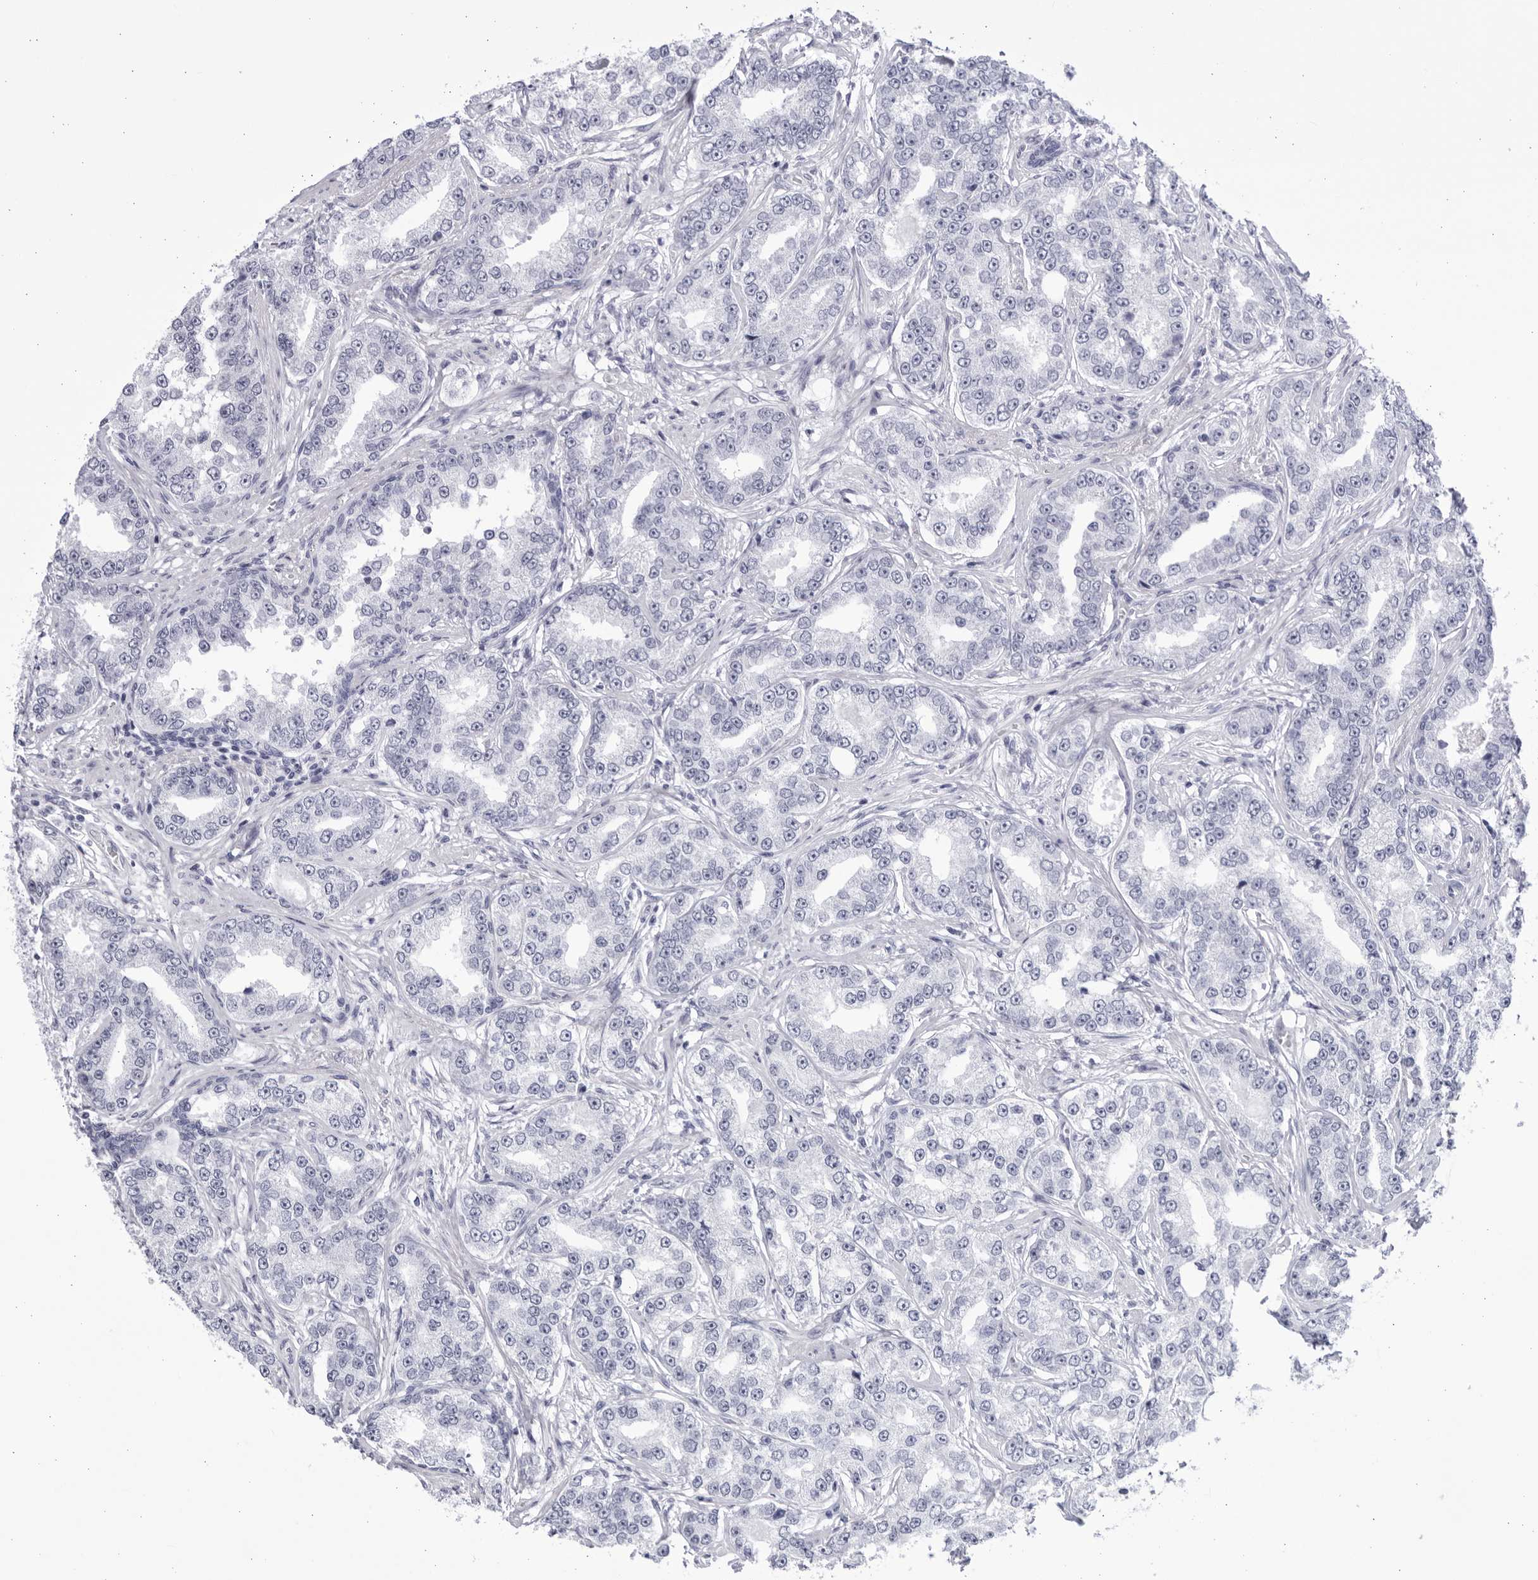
{"staining": {"intensity": "negative", "quantity": "none", "location": "none"}, "tissue": "prostate cancer", "cell_type": "Tumor cells", "image_type": "cancer", "snomed": [{"axis": "morphology", "description": "Normal tissue, NOS"}, {"axis": "morphology", "description": "Adenocarcinoma, High grade"}, {"axis": "topography", "description": "Prostate"}], "caption": "Prostate cancer (adenocarcinoma (high-grade)) was stained to show a protein in brown. There is no significant positivity in tumor cells. (DAB (3,3'-diaminobenzidine) immunohistochemistry (IHC) visualized using brightfield microscopy, high magnification).", "gene": "CCDC181", "patient": {"sex": "male", "age": 83}}